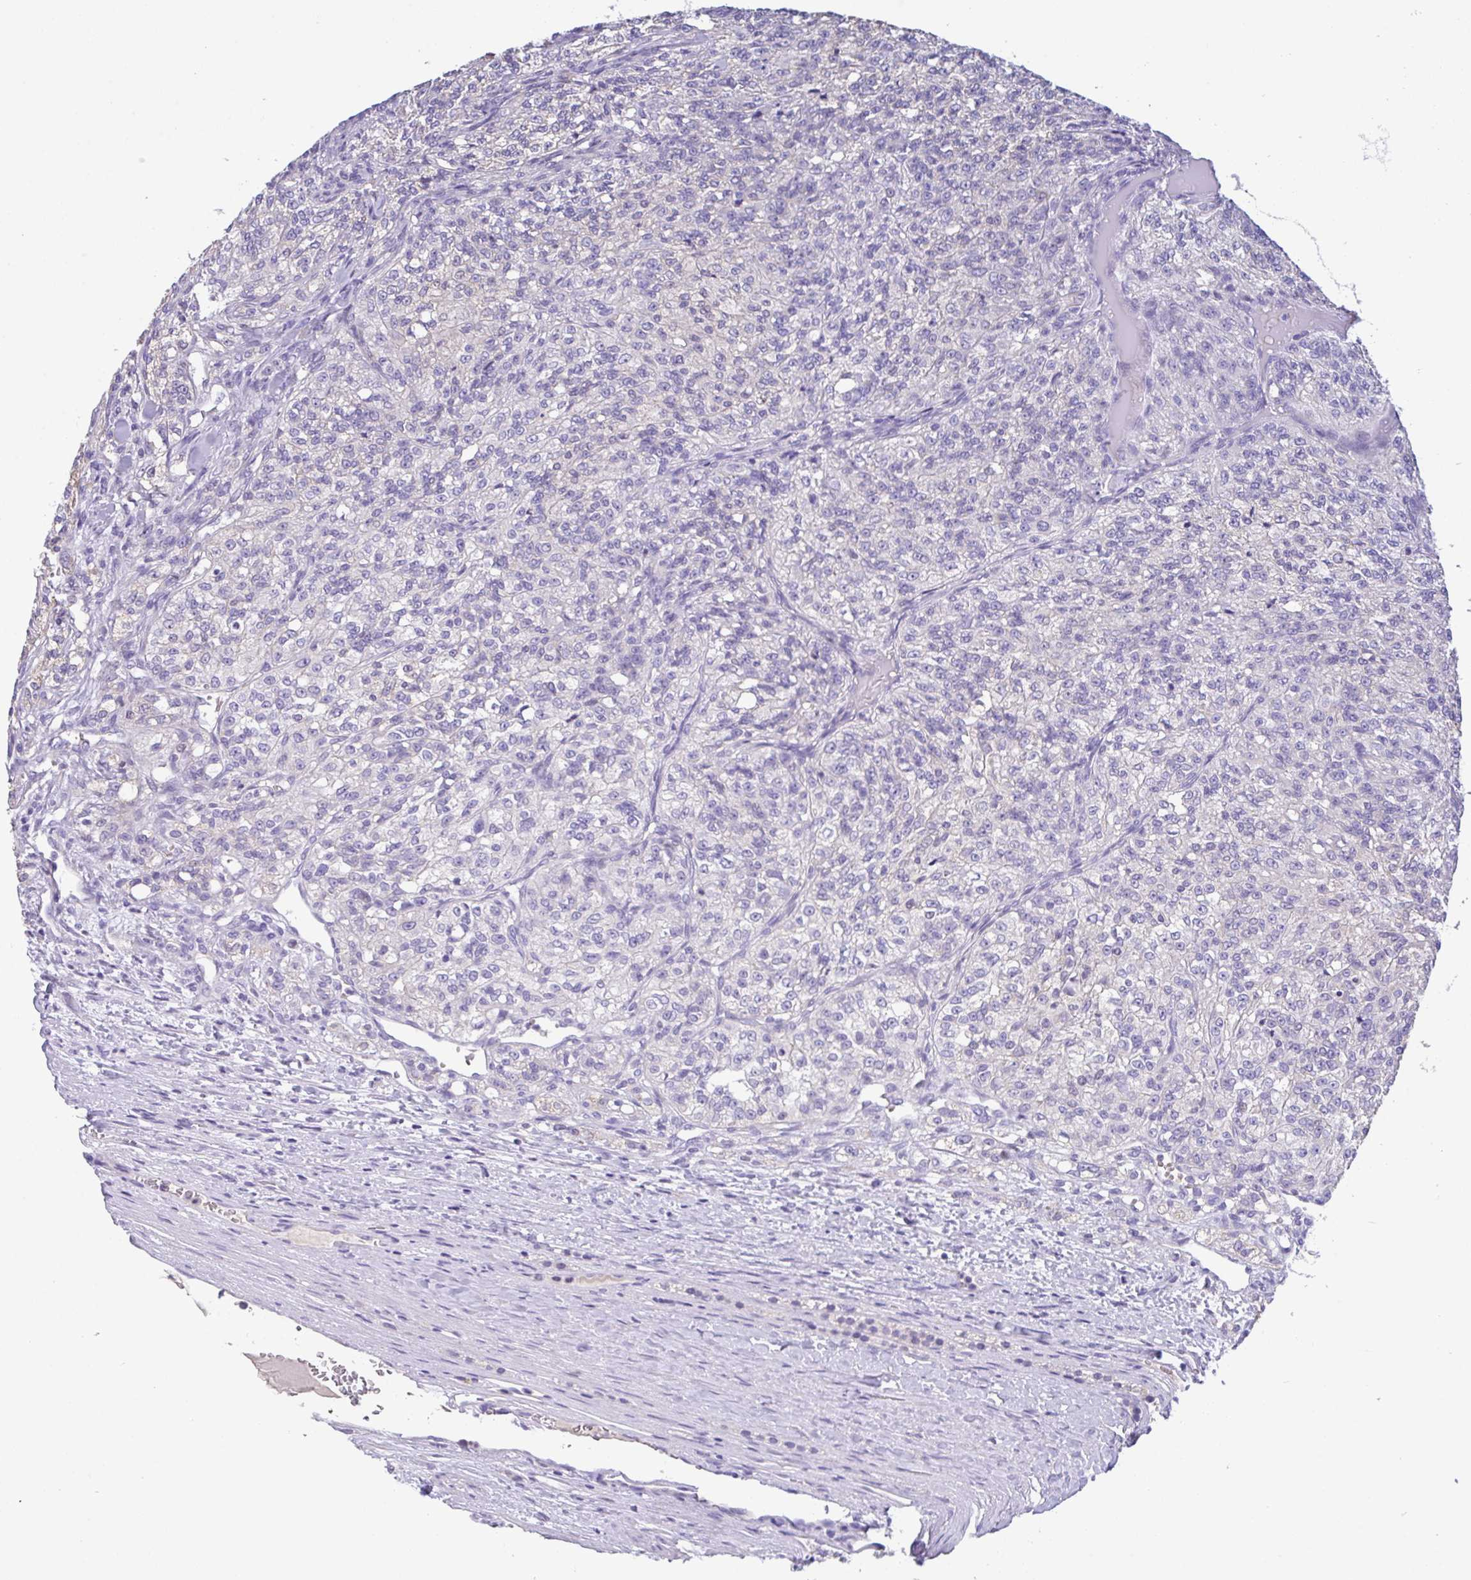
{"staining": {"intensity": "negative", "quantity": "none", "location": "none"}, "tissue": "renal cancer", "cell_type": "Tumor cells", "image_type": "cancer", "snomed": [{"axis": "morphology", "description": "Adenocarcinoma, NOS"}, {"axis": "topography", "description": "Kidney"}], "caption": "A high-resolution photomicrograph shows immunohistochemistry staining of renal adenocarcinoma, which exhibits no significant expression in tumor cells.", "gene": "CA10", "patient": {"sex": "female", "age": 63}}